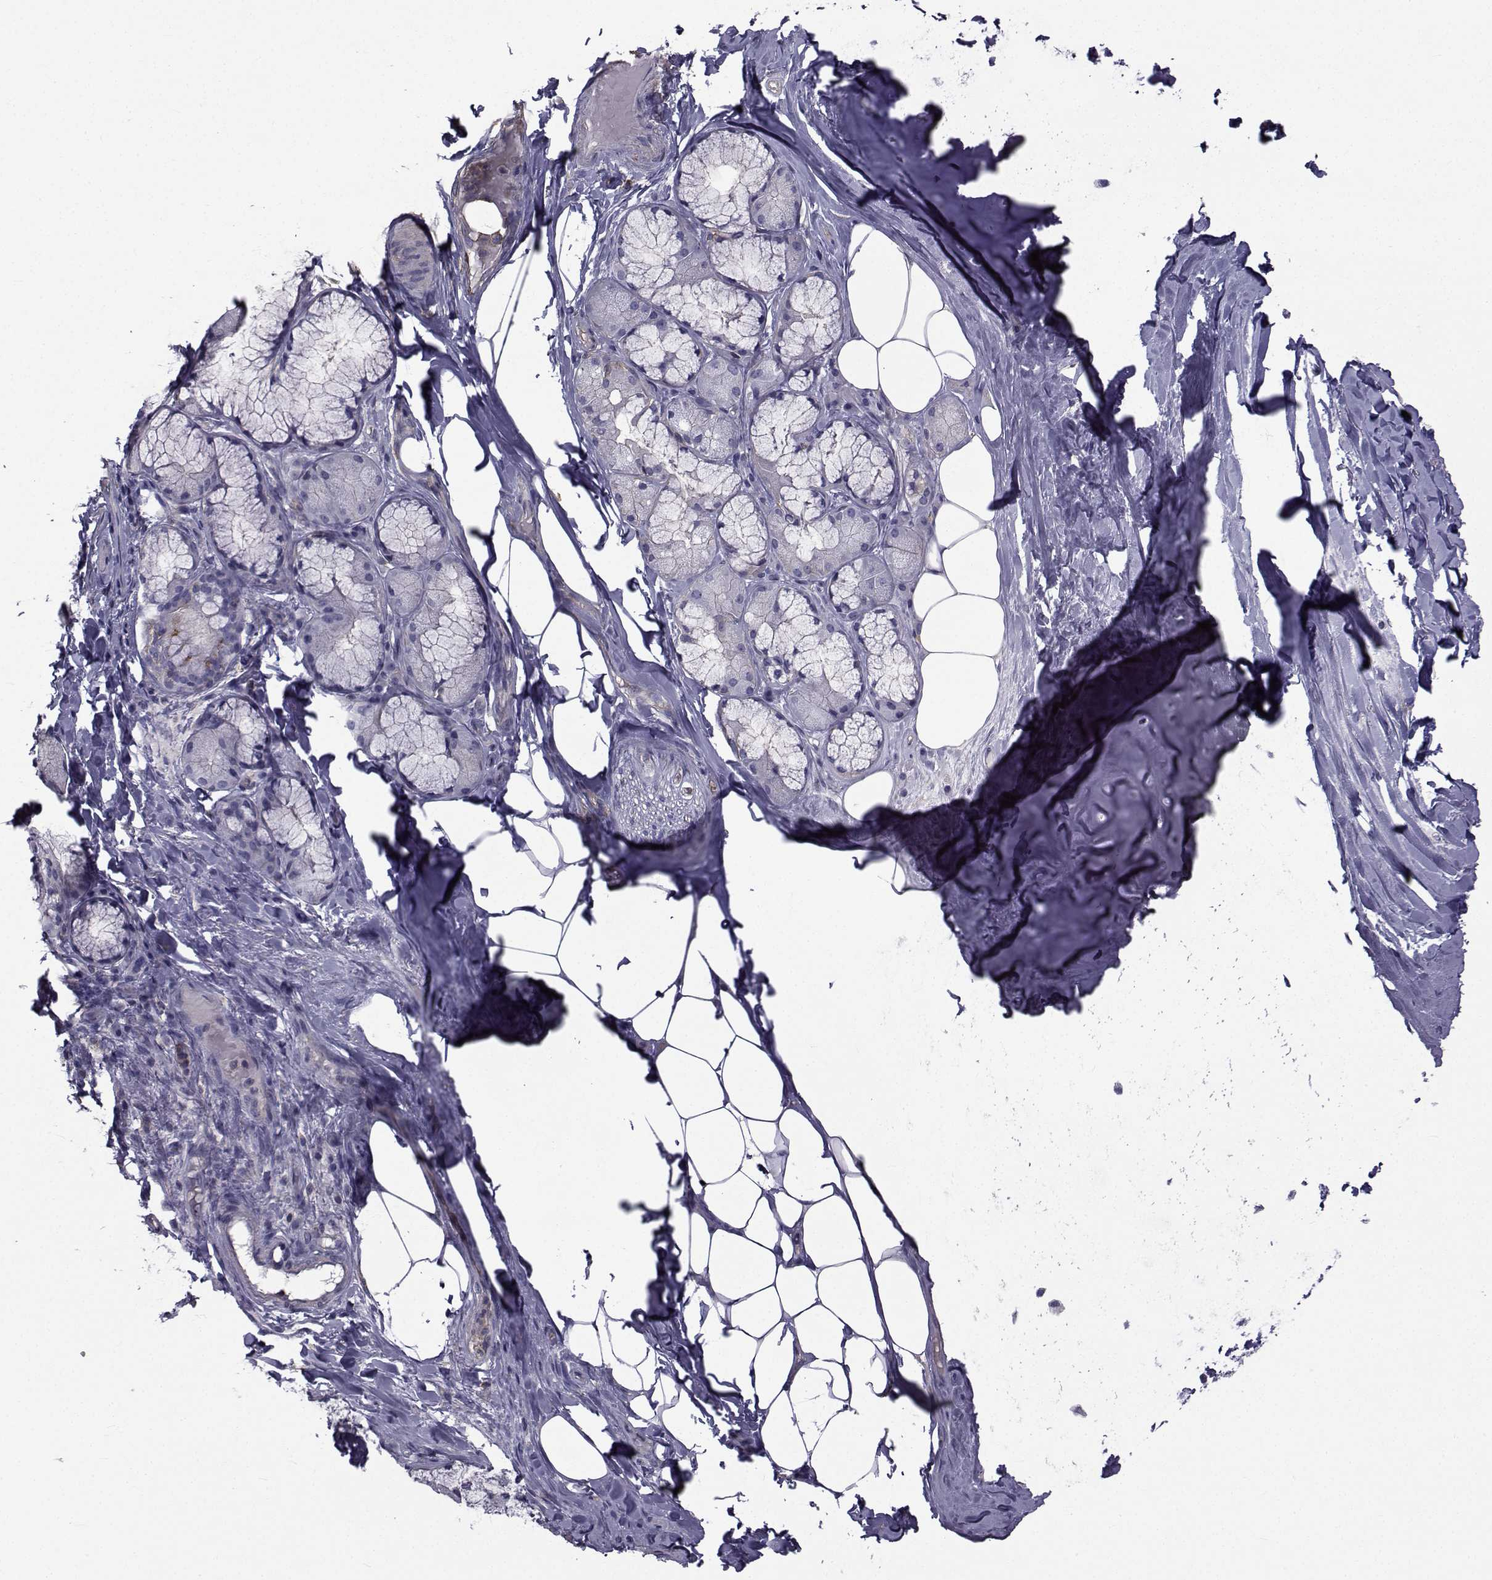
{"staining": {"intensity": "negative", "quantity": "none", "location": "none"}, "tissue": "adipose tissue", "cell_type": "Adipocytes", "image_type": "normal", "snomed": [{"axis": "morphology", "description": "Normal tissue, NOS"}, {"axis": "topography", "description": "Cartilage tissue"}, {"axis": "topography", "description": "Bronchus"}], "caption": "Immunohistochemistry (IHC) image of normal adipose tissue: adipose tissue stained with DAB reveals no significant protein expression in adipocytes. (IHC, brightfield microscopy, high magnification).", "gene": "FDXR", "patient": {"sex": "male", "age": 64}}